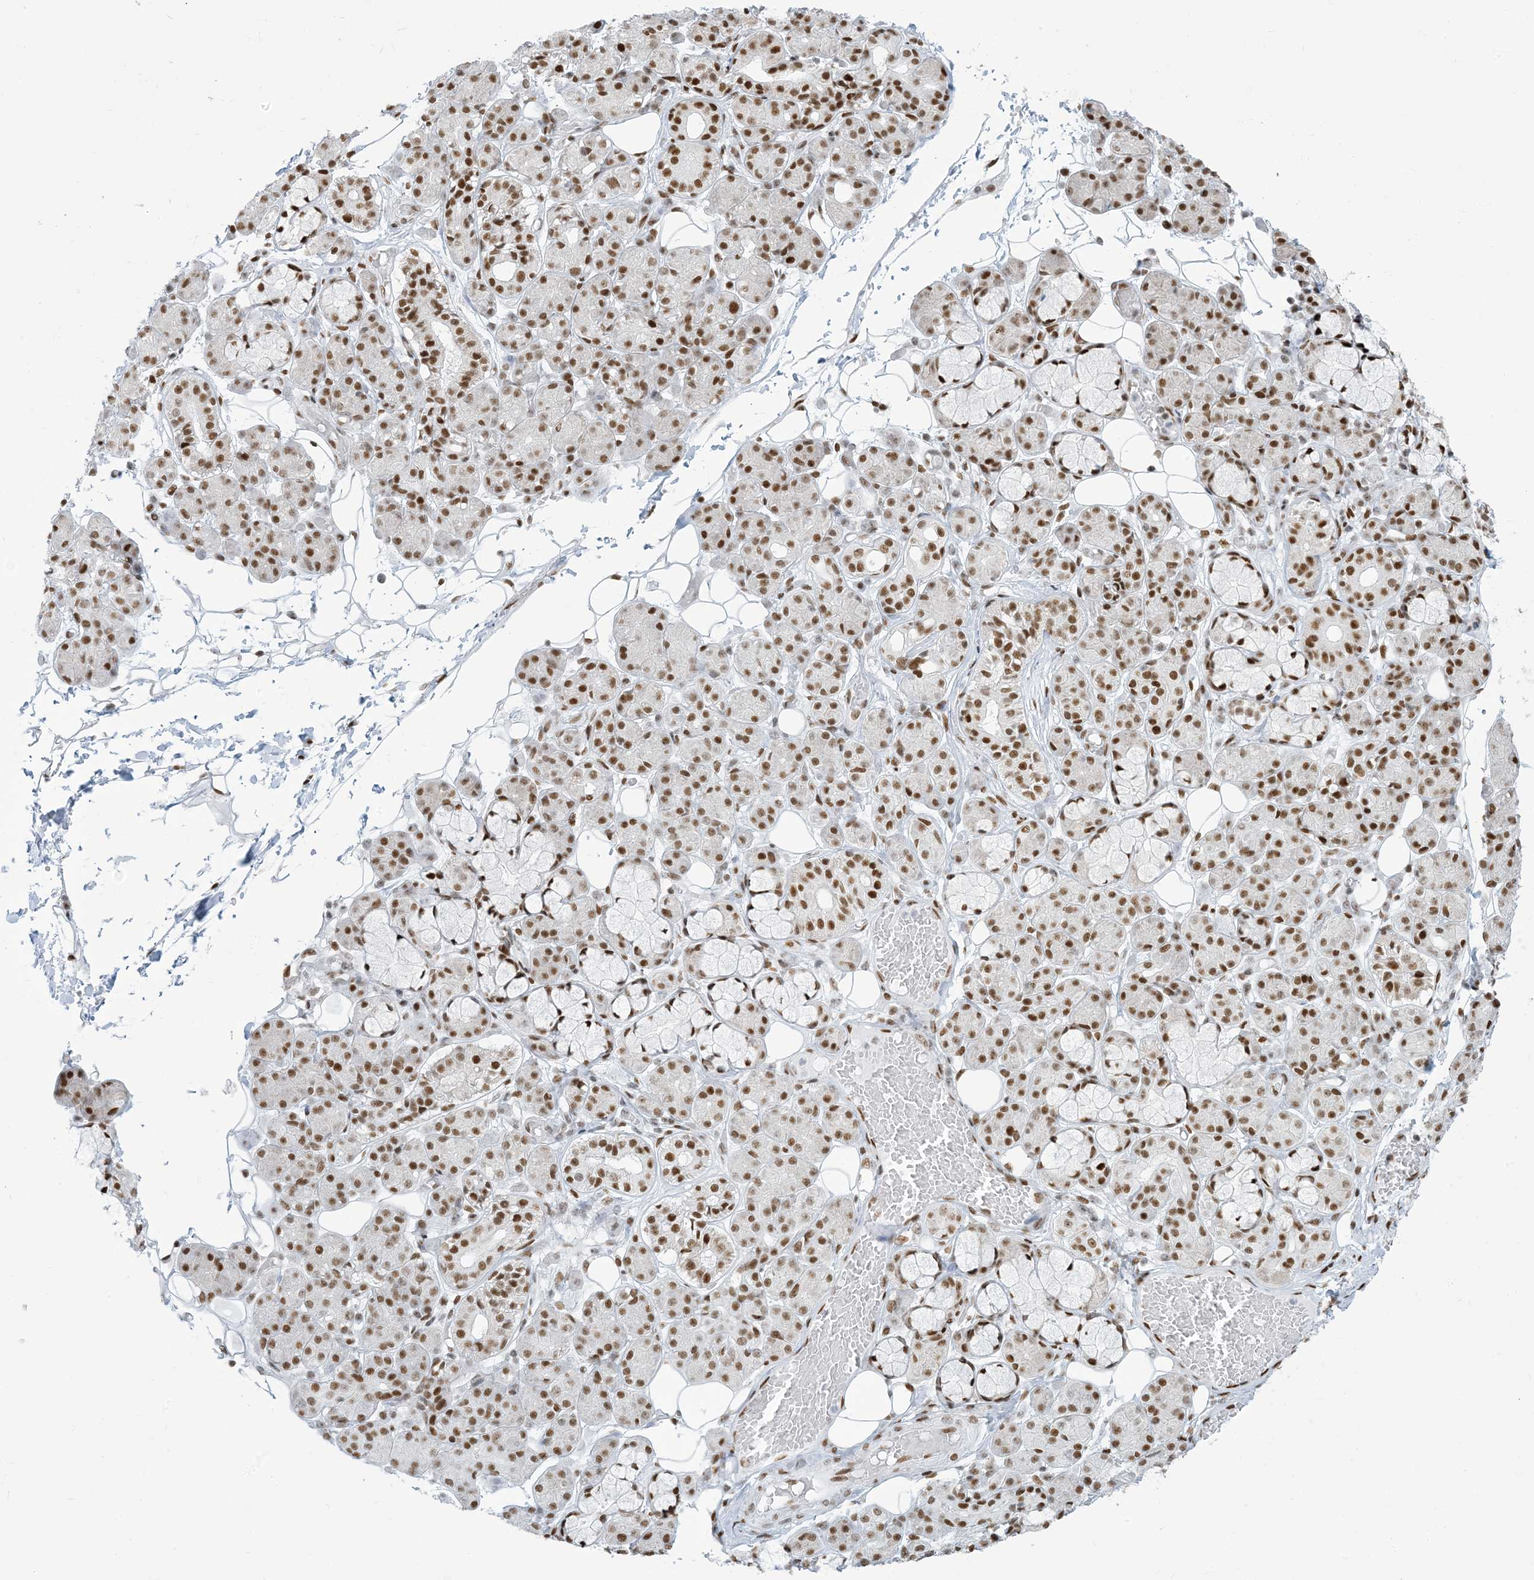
{"staining": {"intensity": "moderate", "quantity": ">75%", "location": "nuclear"}, "tissue": "salivary gland", "cell_type": "Glandular cells", "image_type": "normal", "snomed": [{"axis": "morphology", "description": "Normal tissue, NOS"}, {"axis": "topography", "description": "Salivary gland"}], "caption": "Brown immunohistochemical staining in normal salivary gland reveals moderate nuclear expression in about >75% of glandular cells.", "gene": "STAG1", "patient": {"sex": "male", "age": 63}}